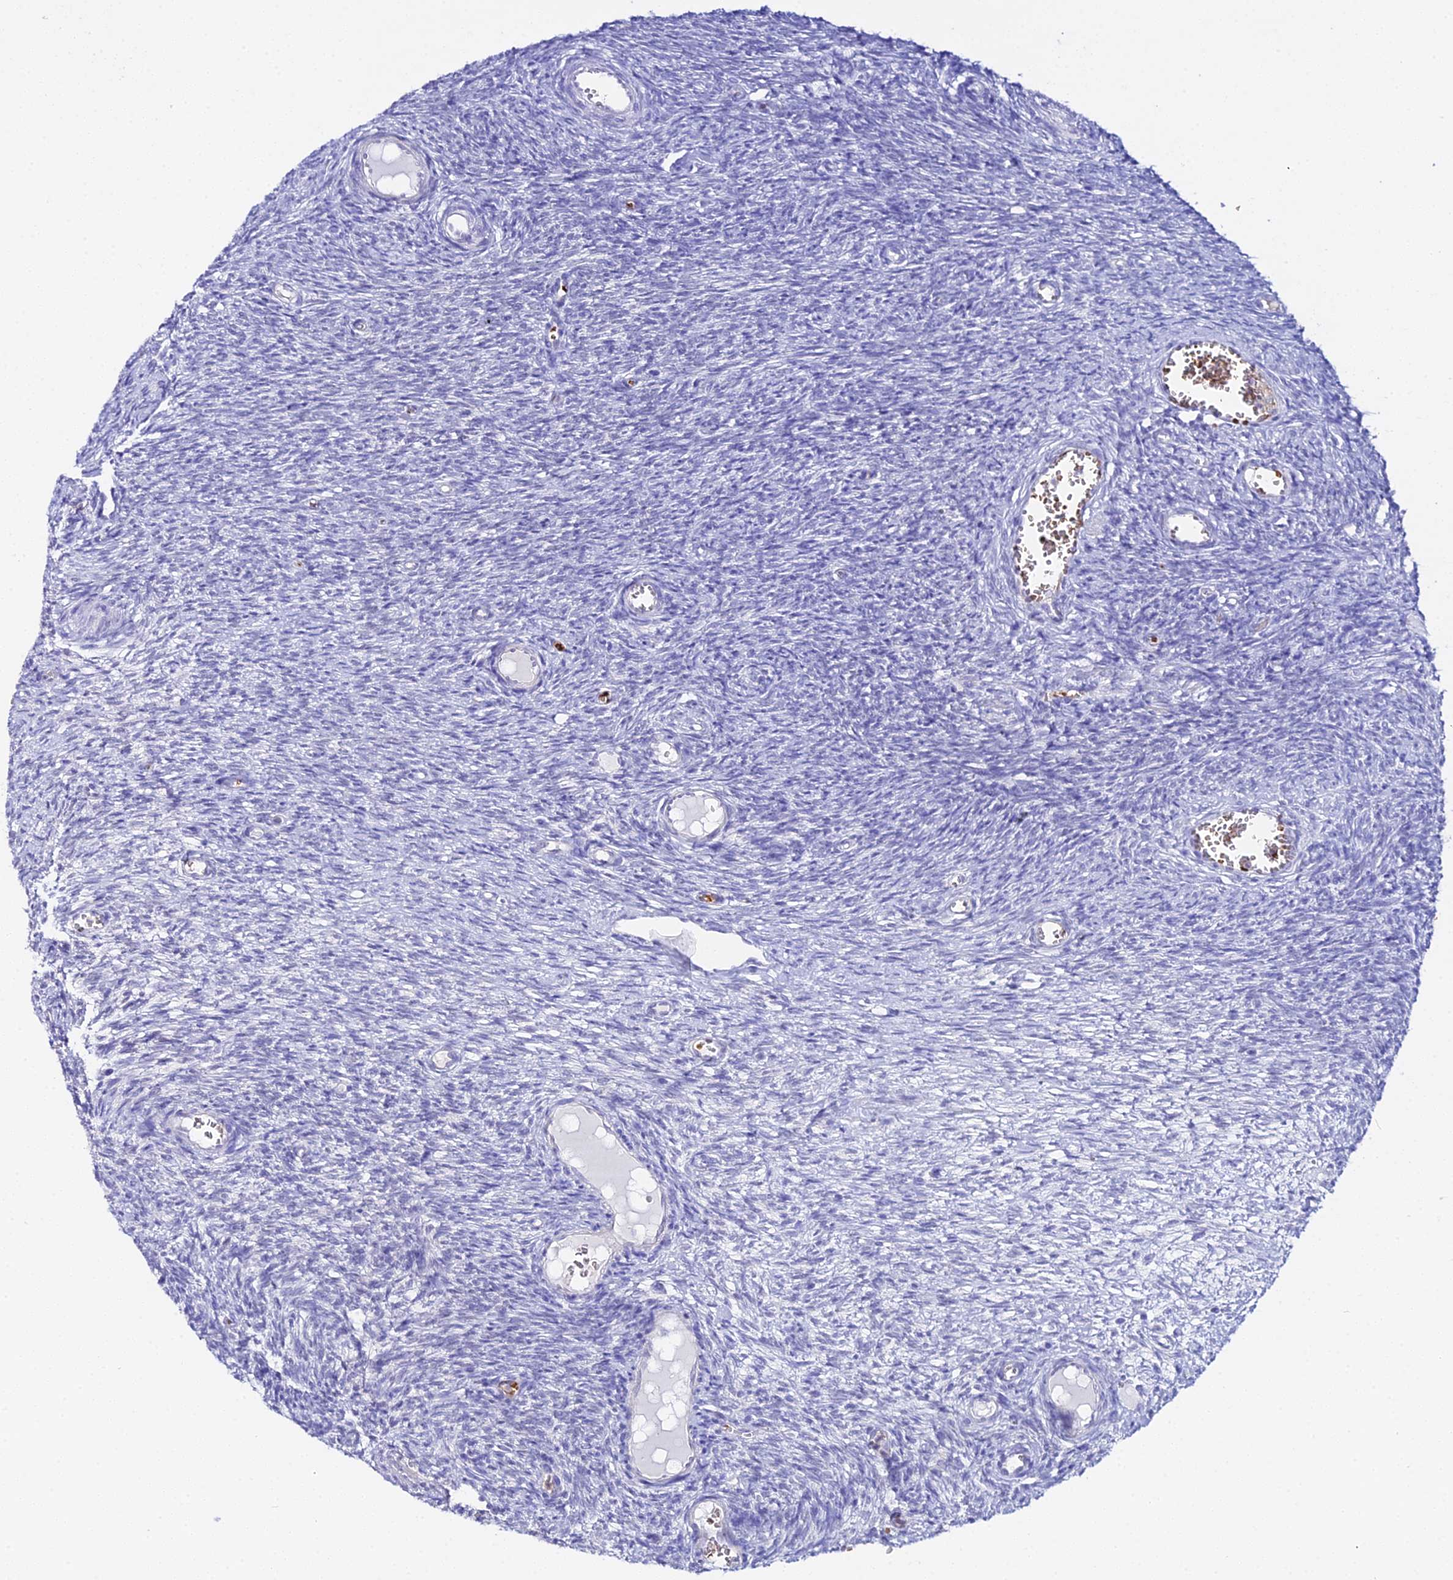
{"staining": {"intensity": "negative", "quantity": "none", "location": "none"}, "tissue": "ovary", "cell_type": "Ovarian stroma cells", "image_type": "normal", "snomed": [{"axis": "morphology", "description": "Normal tissue, NOS"}, {"axis": "topography", "description": "Ovary"}], "caption": "IHC of benign ovary demonstrates no positivity in ovarian stroma cells. (DAB immunohistochemistry (IHC) visualized using brightfield microscopy, high magnification).", "gene": "CFAP45", "patient": {"sex": "female", "age": 44}}